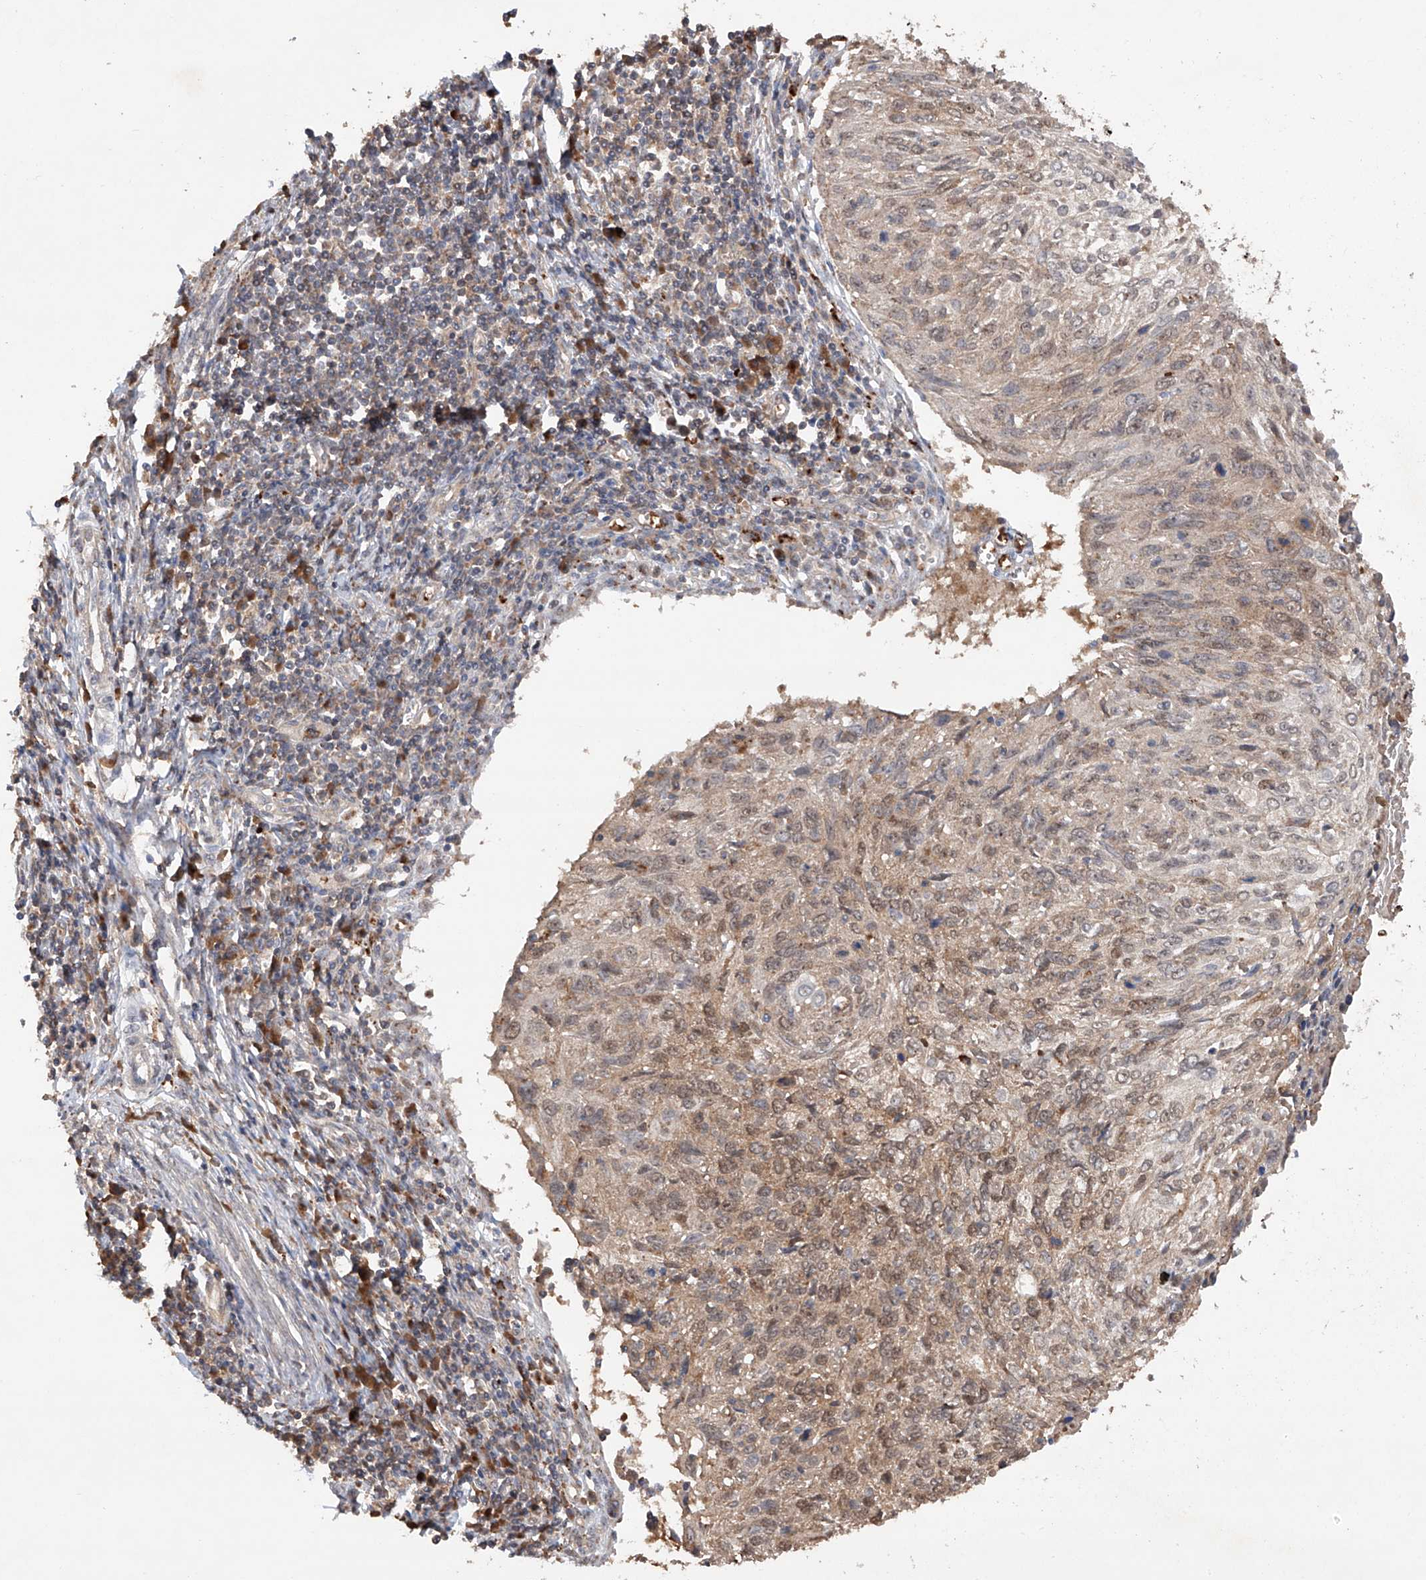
{"staining": {"intensity": "weak", "quantity": "25%-75%", "location": "cytoplasmic/membranous,nuclear"}, "tissue": "cervical cancer", "cell_type": "Tumor cells", "image_type": "cancer", "snomed": [{"axis": "morphology", "description": "Squamous cell carcinoma, NOS"}, {"axis": "topography", "description": "Cervix"}], "caption": "Weak cytoplasmic/membranous and nuclear expression is appreciated in approximately 25%-75% of tumor cells in squamous cell carcinoma (cervical). The staining is performed using DAB brown chromogen to label protein expression. The nuclei are counter-stained blue using hematoxylin.", "gene": "EDN1", "patient": {"sex": "female", "age": 51}}